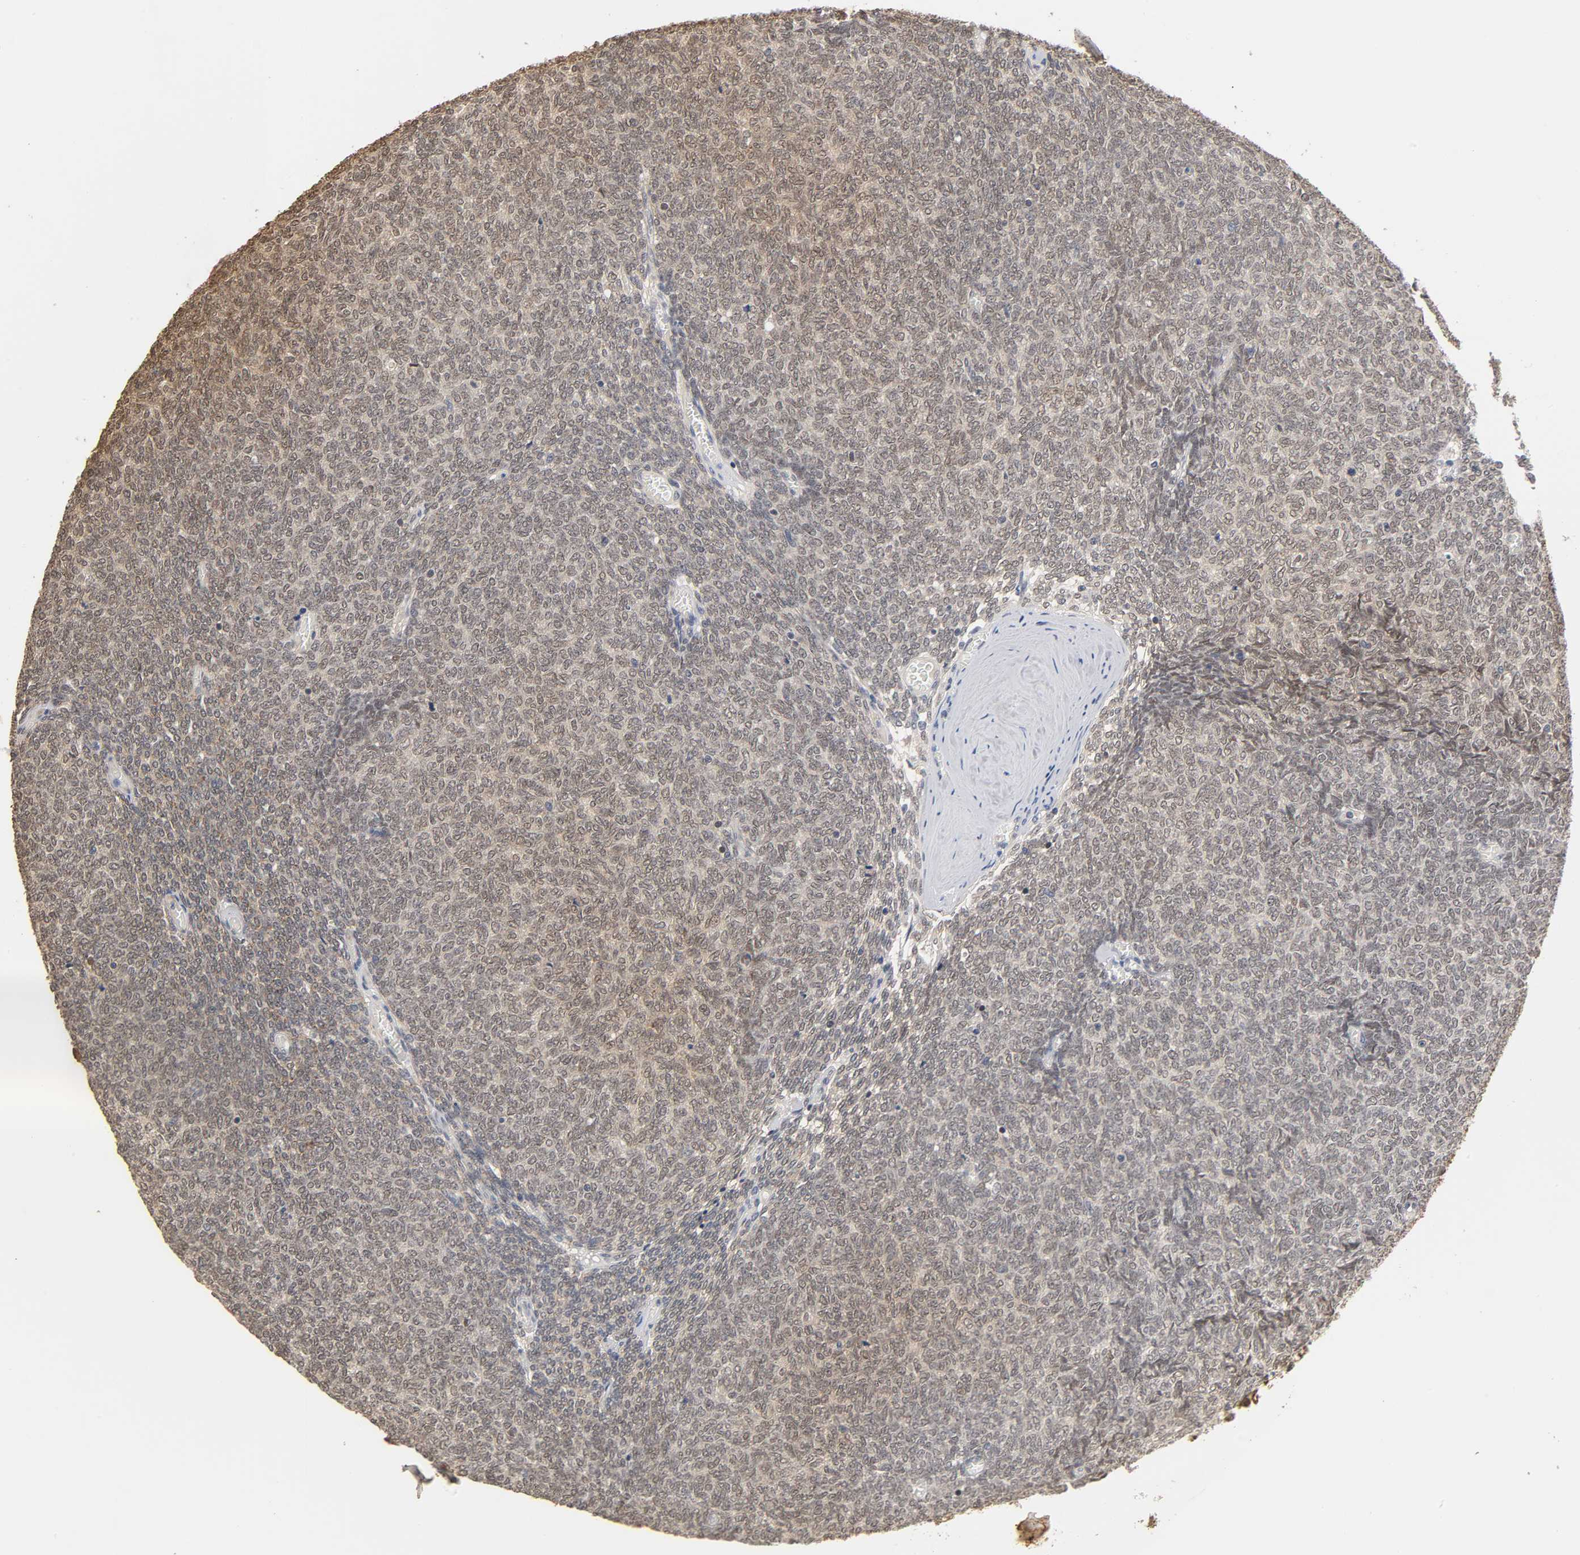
{"staining": {"intensity": "weak", "quantity": "25%-75%", "location": "cytoplasmic/membranous,nuclear"}, "tissue": "renal cancer", "cell_type": "Tumor cells", "image_type": "cancer", "snomed": [{"axis": "morphology", "description": "Neoplasm, malignant, NOS"}, {"axis": "topography", "description": "Kidney"}], "caption": "A brown stain highlights weak cytoplasmic/membranous and nuclear staining of a protein in human renal cancer (neoplasm (malignant)) tumor cells.", "gene": "HTR1E", "patient": {"sex": "male", "age": 28}}